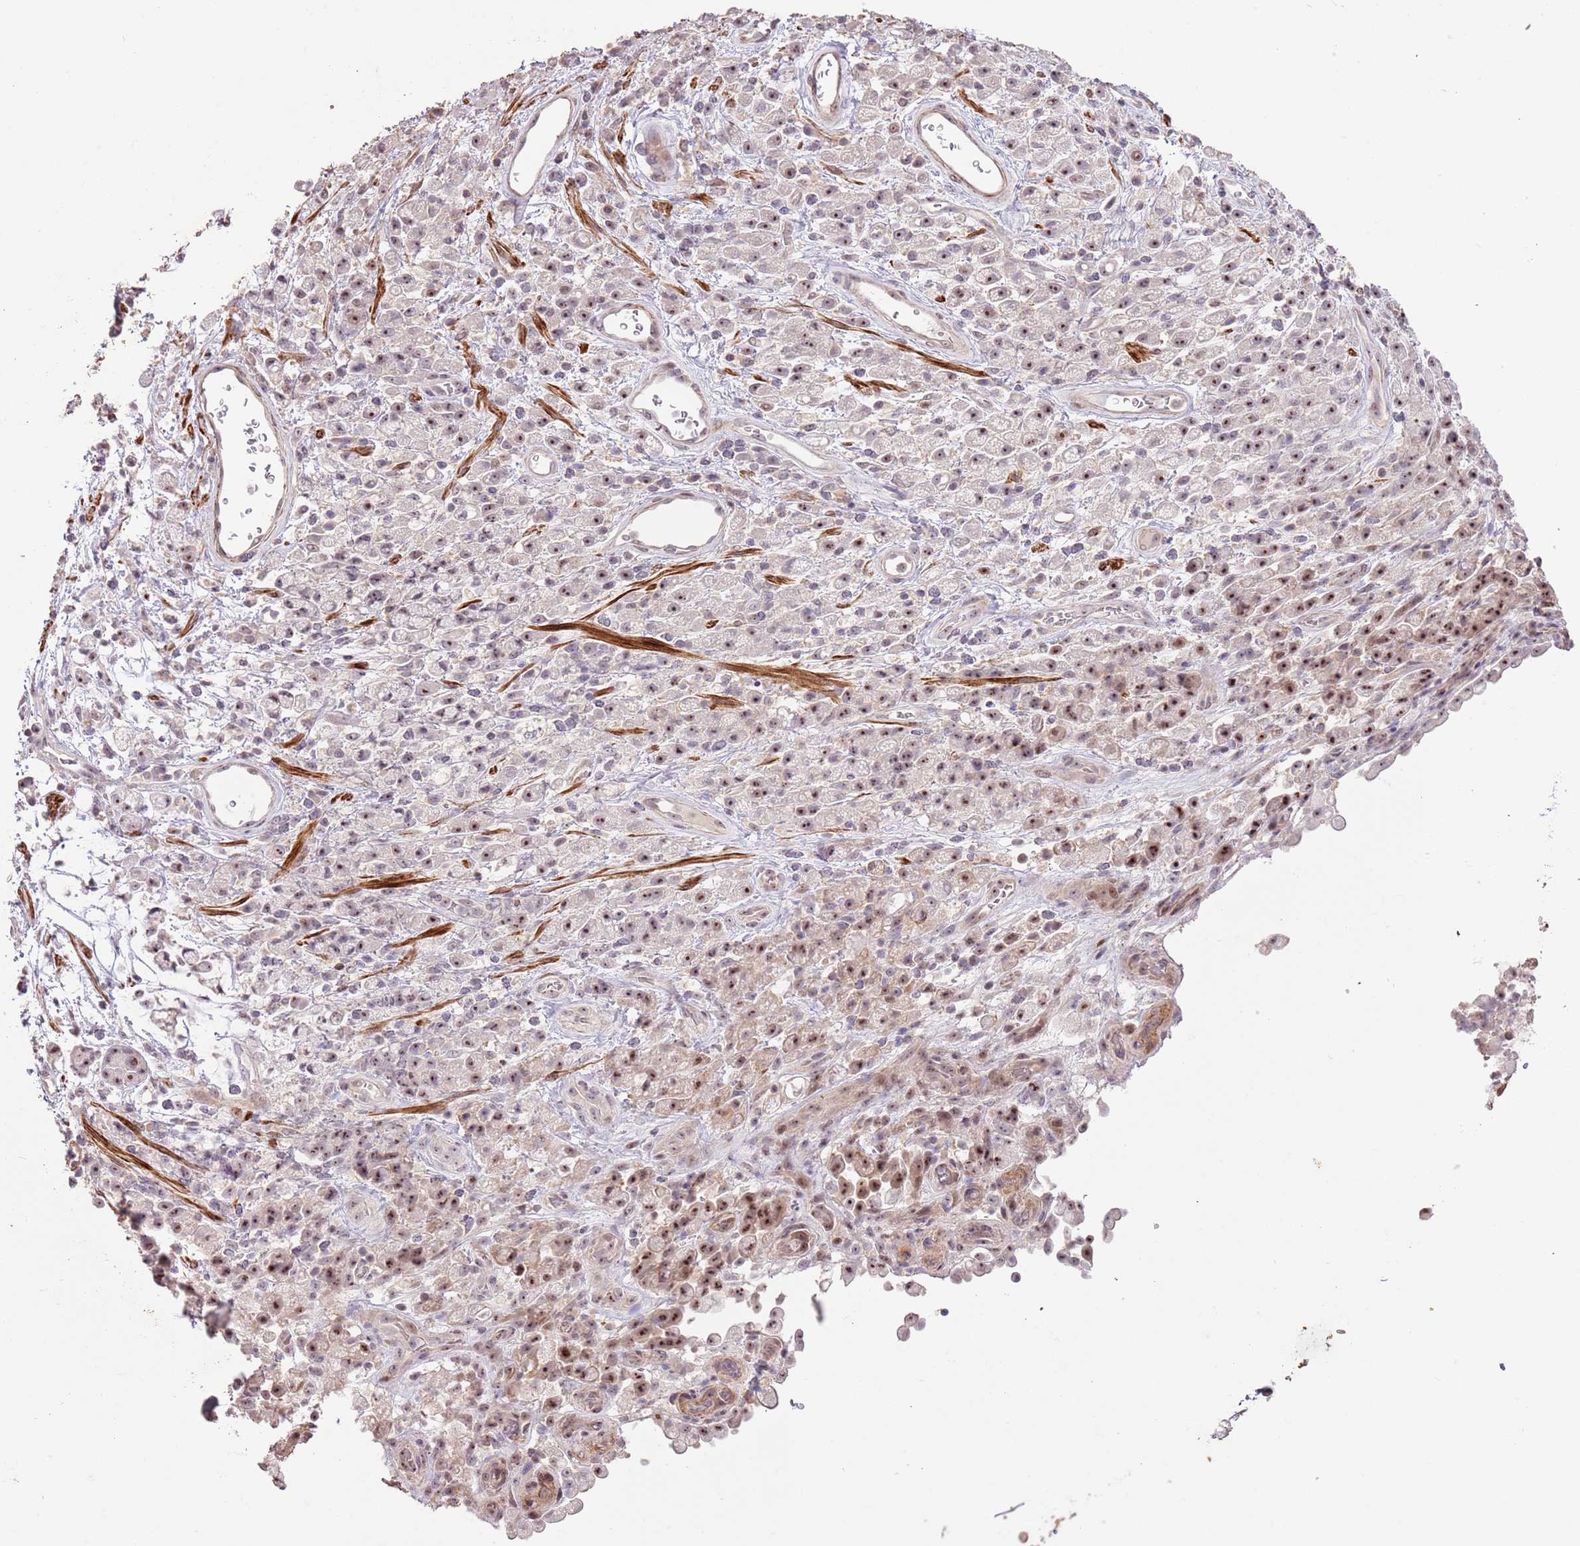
{"staining": {"intensity": "moderate", "quantity": "25%-75%", "location": "nuclear"}, "tissue": "stomach cancer", "cell_type": "Tumor cells", "image_type": "cancer", "snomed": [{"axis": "morphology", "description": "Adenocarcinoma, NOS"}, {"axis": "topography", "description": "Stomach"}], "caption": "Immunohistochemical staining of stomach adenocarcinoma reveals moderate nuclear protein positivity in about 25%-75% of tumor cells.", "gene": "ADTRP", "patient": {"sex": "female", "age": 60}}